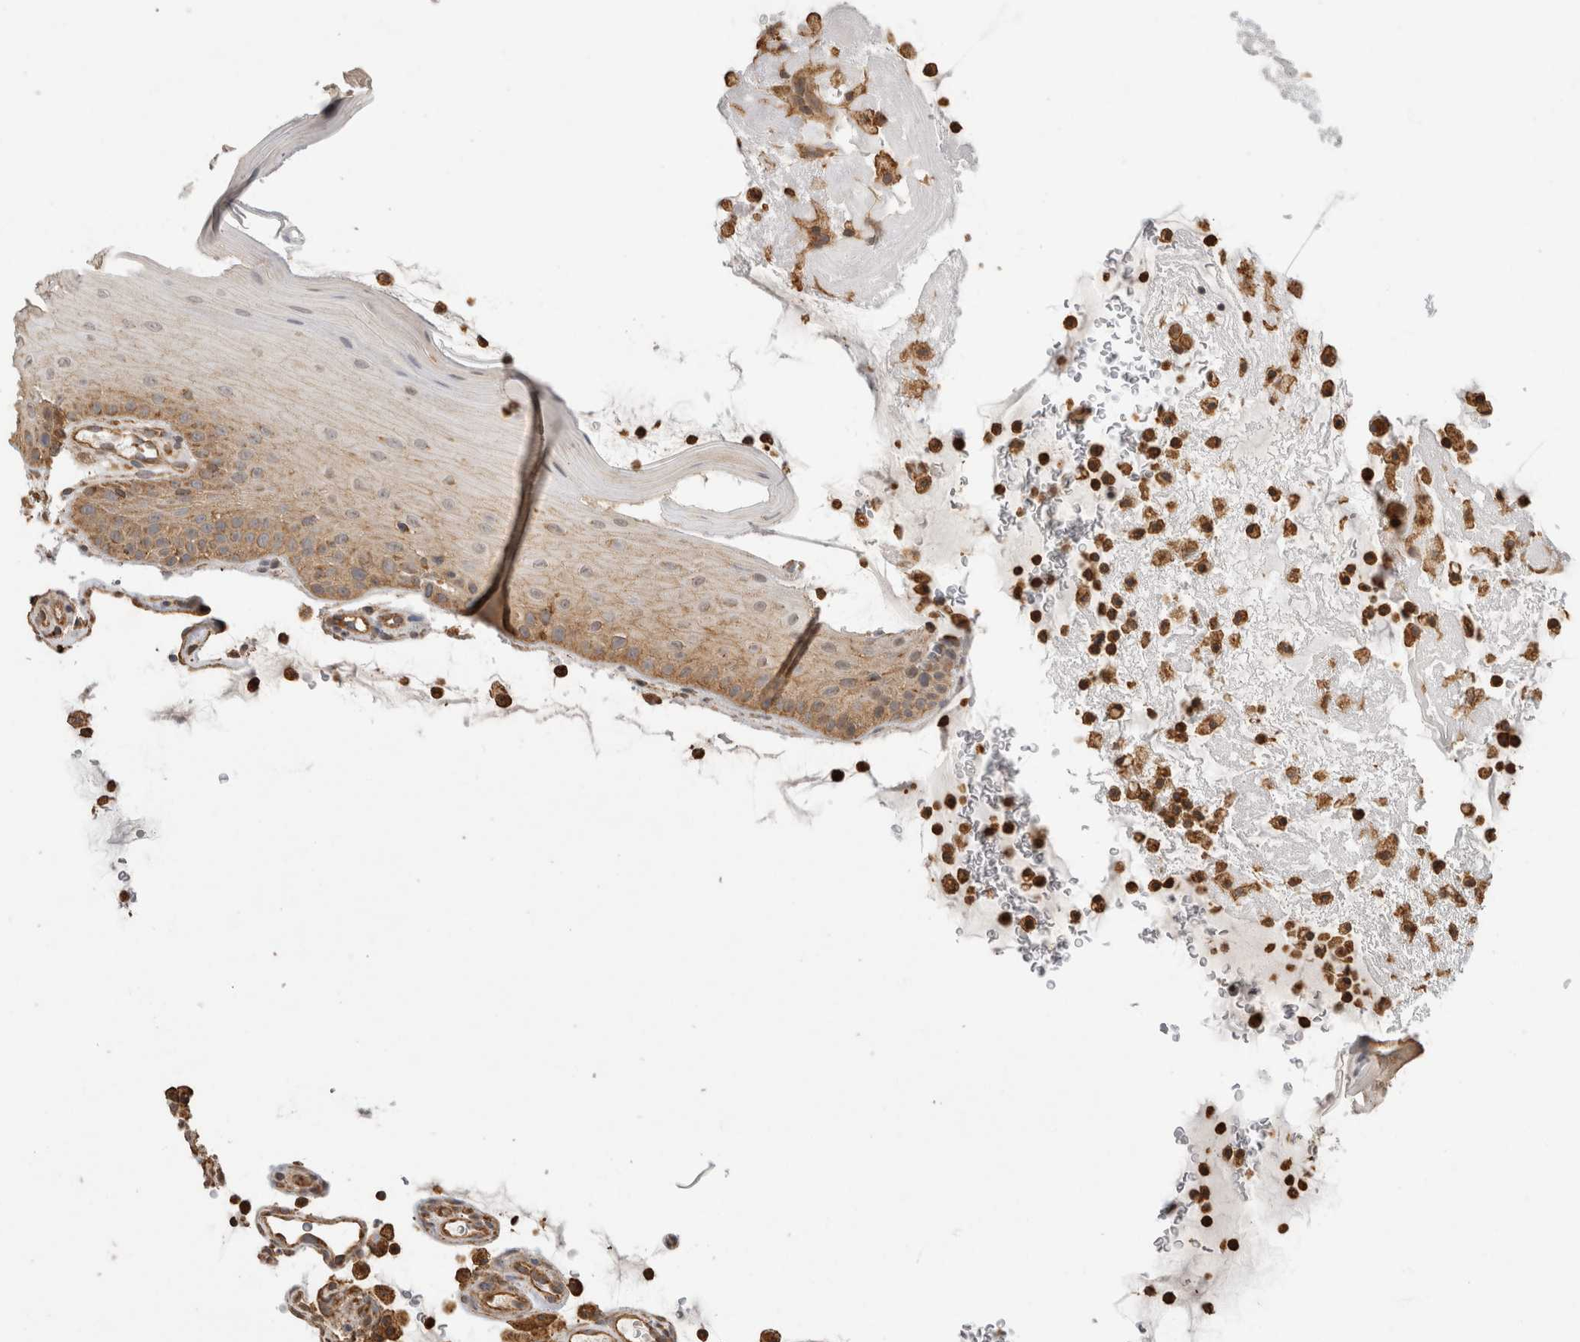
{"staining": {"intensity": "moderate", "quantity": "25%-75%", "location": "cytoplasmic/membranous"}, "tissue": "oral mucosa", "cell_type": "Squamous epithelial cells", "image_type": "normal", "snomed": [{"axis": "morphology", "description": "Normal tissue, NOS"}, {"axis": "topography", "description": "Oral tissue"}], "caption": "A brown stain highlights moderate cytoplasmic/membranous expression of a protein in squamous epithelial cells of benign human oral mucosa.", "gene": "IMMP2L", "patient": {"sex": "male", "age": 13}}